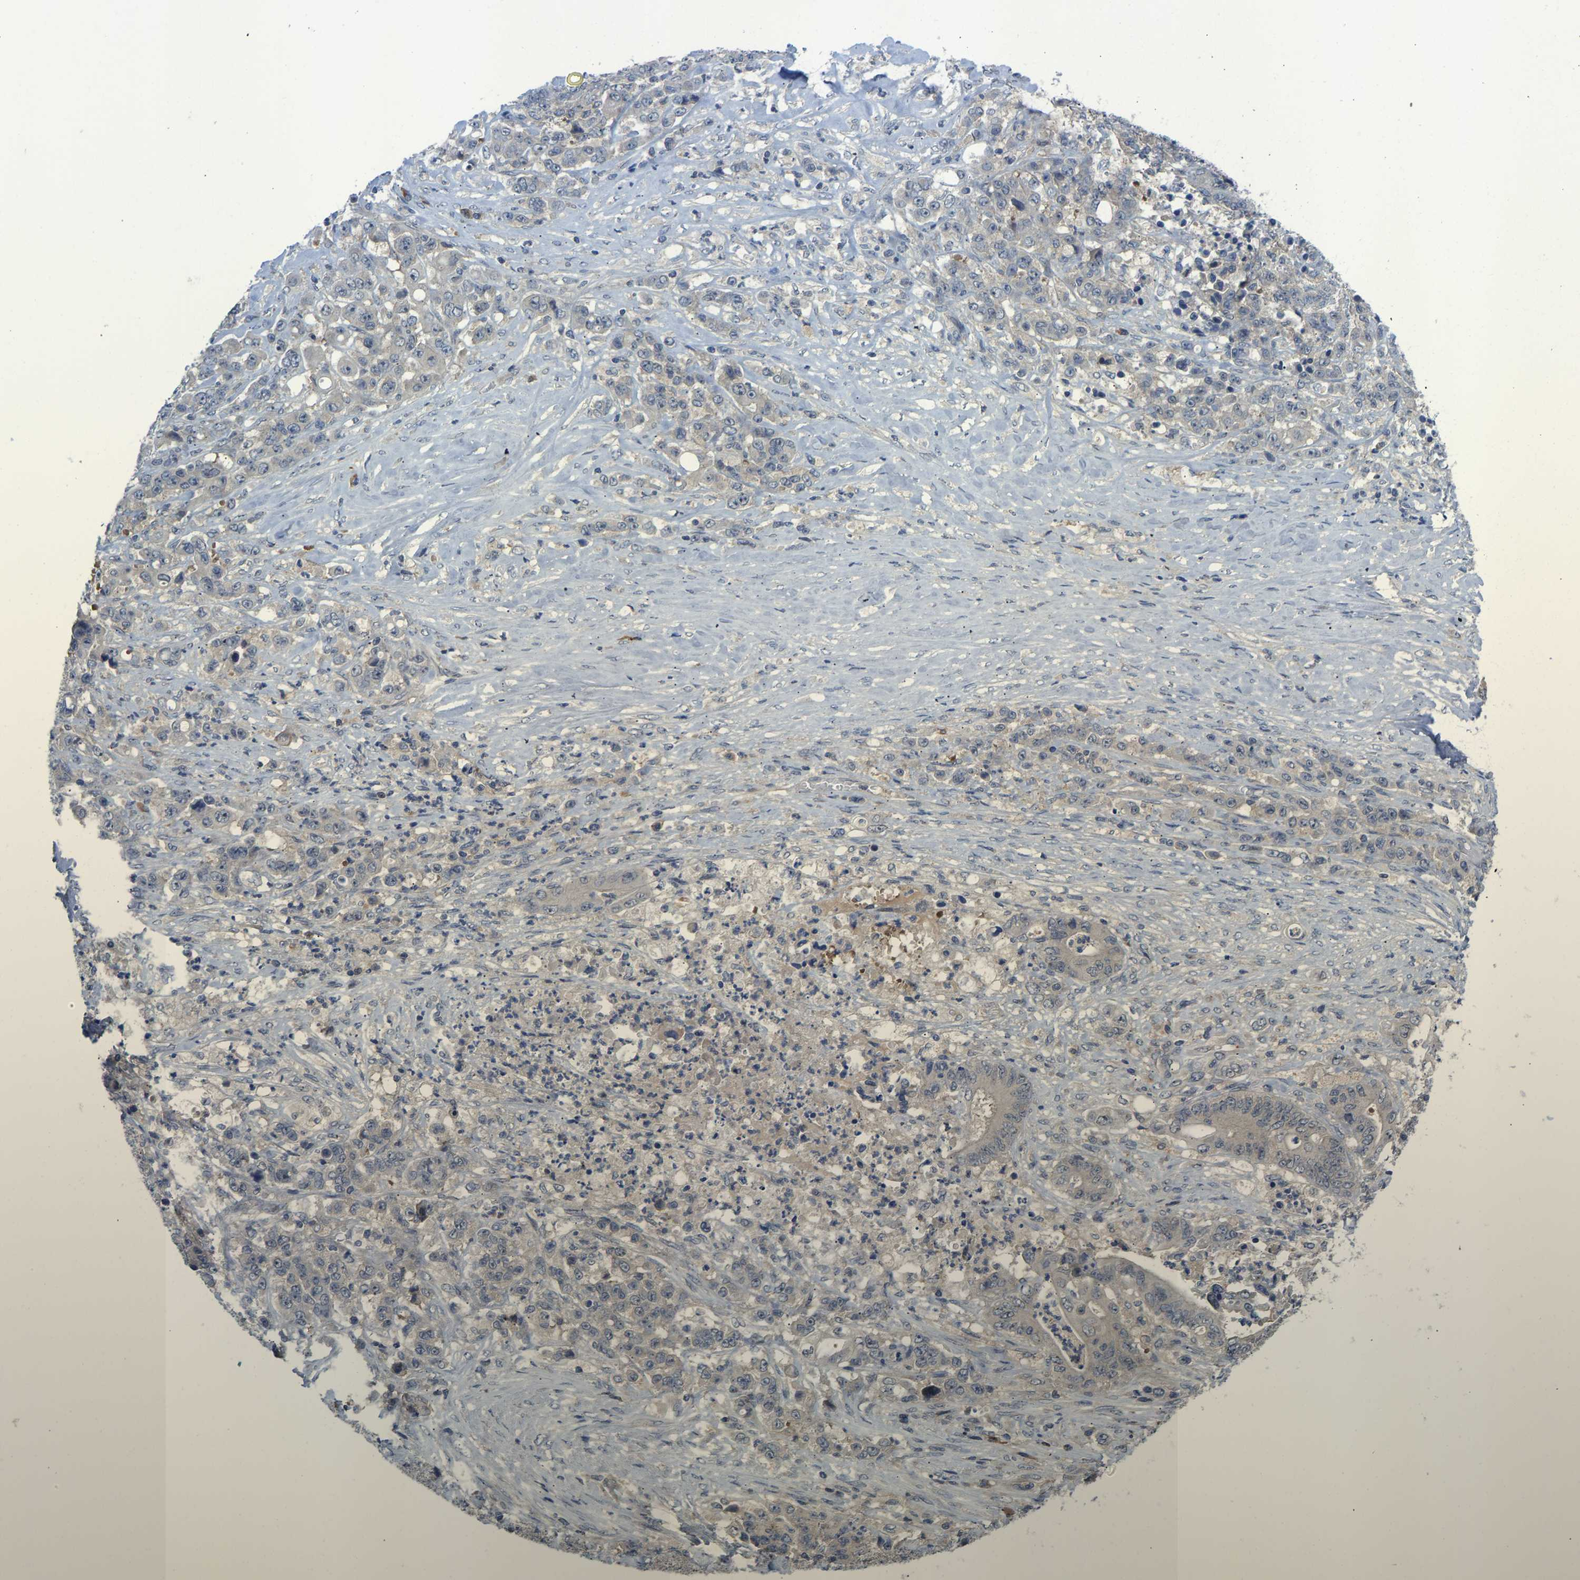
{"staining": {"intensity": "weak", "quantity": "<25%", "location": "cytoplasmic/membranous"}, "tissue": "stomach cancer", "cell_type": "Tumor cells", "image_type": "cancer", "snomed": [{"axis": "morphology", "description": "Adenocarcinoma, NOS"}, {"axis": "topography", "description": "Stomach"}], "caption": "An immunohistochemistry (IHC) photomicrograph of stomach adenocarcinoma is shown. There is no staining in tumor cells of stomach adenocarcinoma. (Stains: DAB immunohistochemistry (IHC) with hematoxylin counter stain, Microscopy: brightfield microscopy at high magnification).", "gene": "ZNF251", "patient": {"sex": "female", "age": 73}}